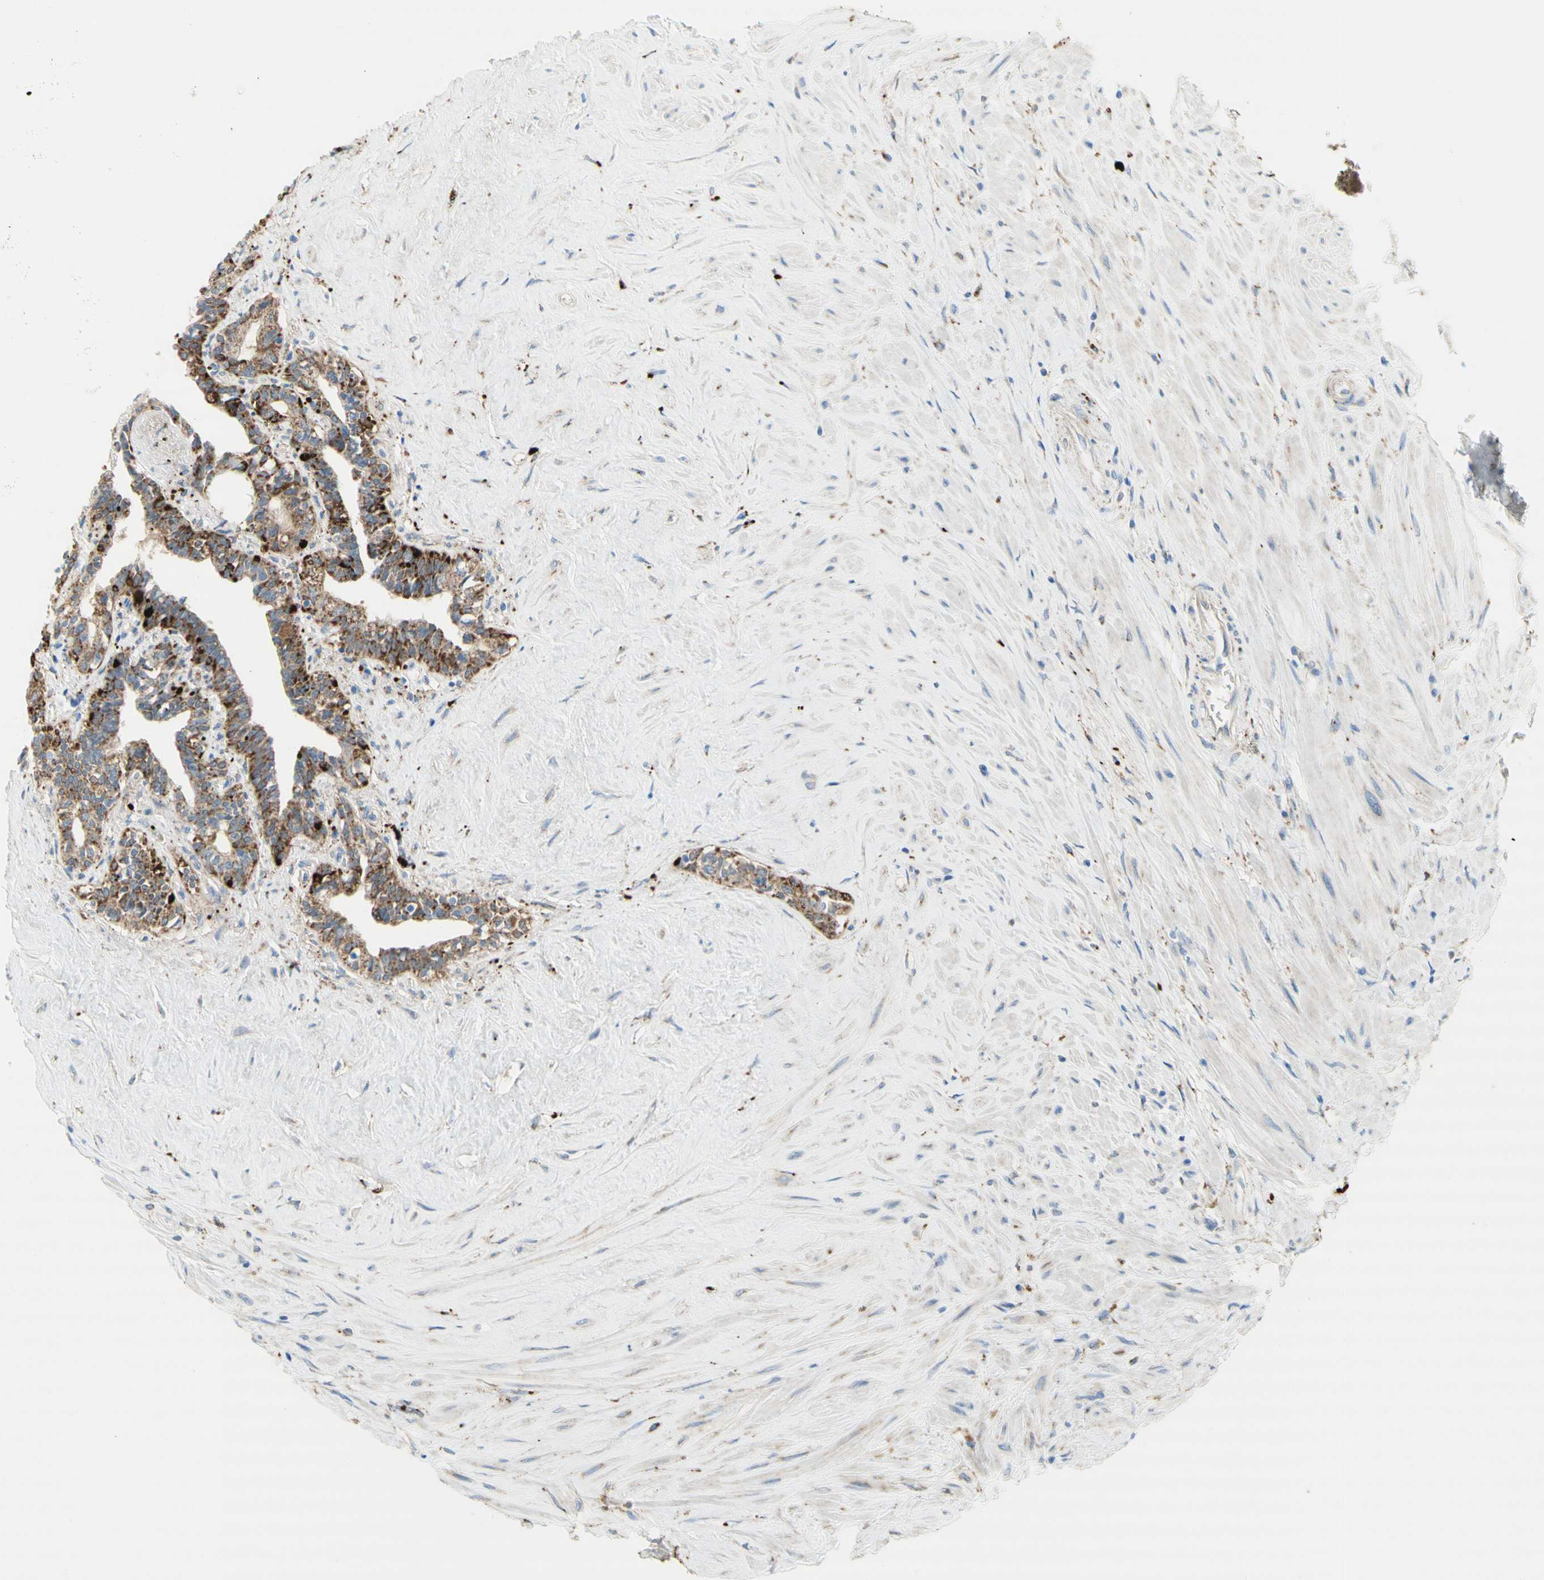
{"staining": {"intensity": "strong", "quantity": ">75%", "location": "cytoplasmic/membranous"}, "tissue": "seminal vesicle", "cell_type": "Glandular cells", "image_type": "normal", "snomed": [{"axis": "morphology", "description": "Normal tissue, NOS"}, {"axis": "topography", "description": "Seminal veicle"}], "caption": "Glandular cells show high levels of strong cytoplasmic/membranous positivity in about >75% of cells in normal human seminal vesicle. (DAB (3,3'-diaminobenzidine) IHC with brightfield microscopy, high magnification).", "gene": "URB2", "patient": {"sex": "male", "age": 63}}